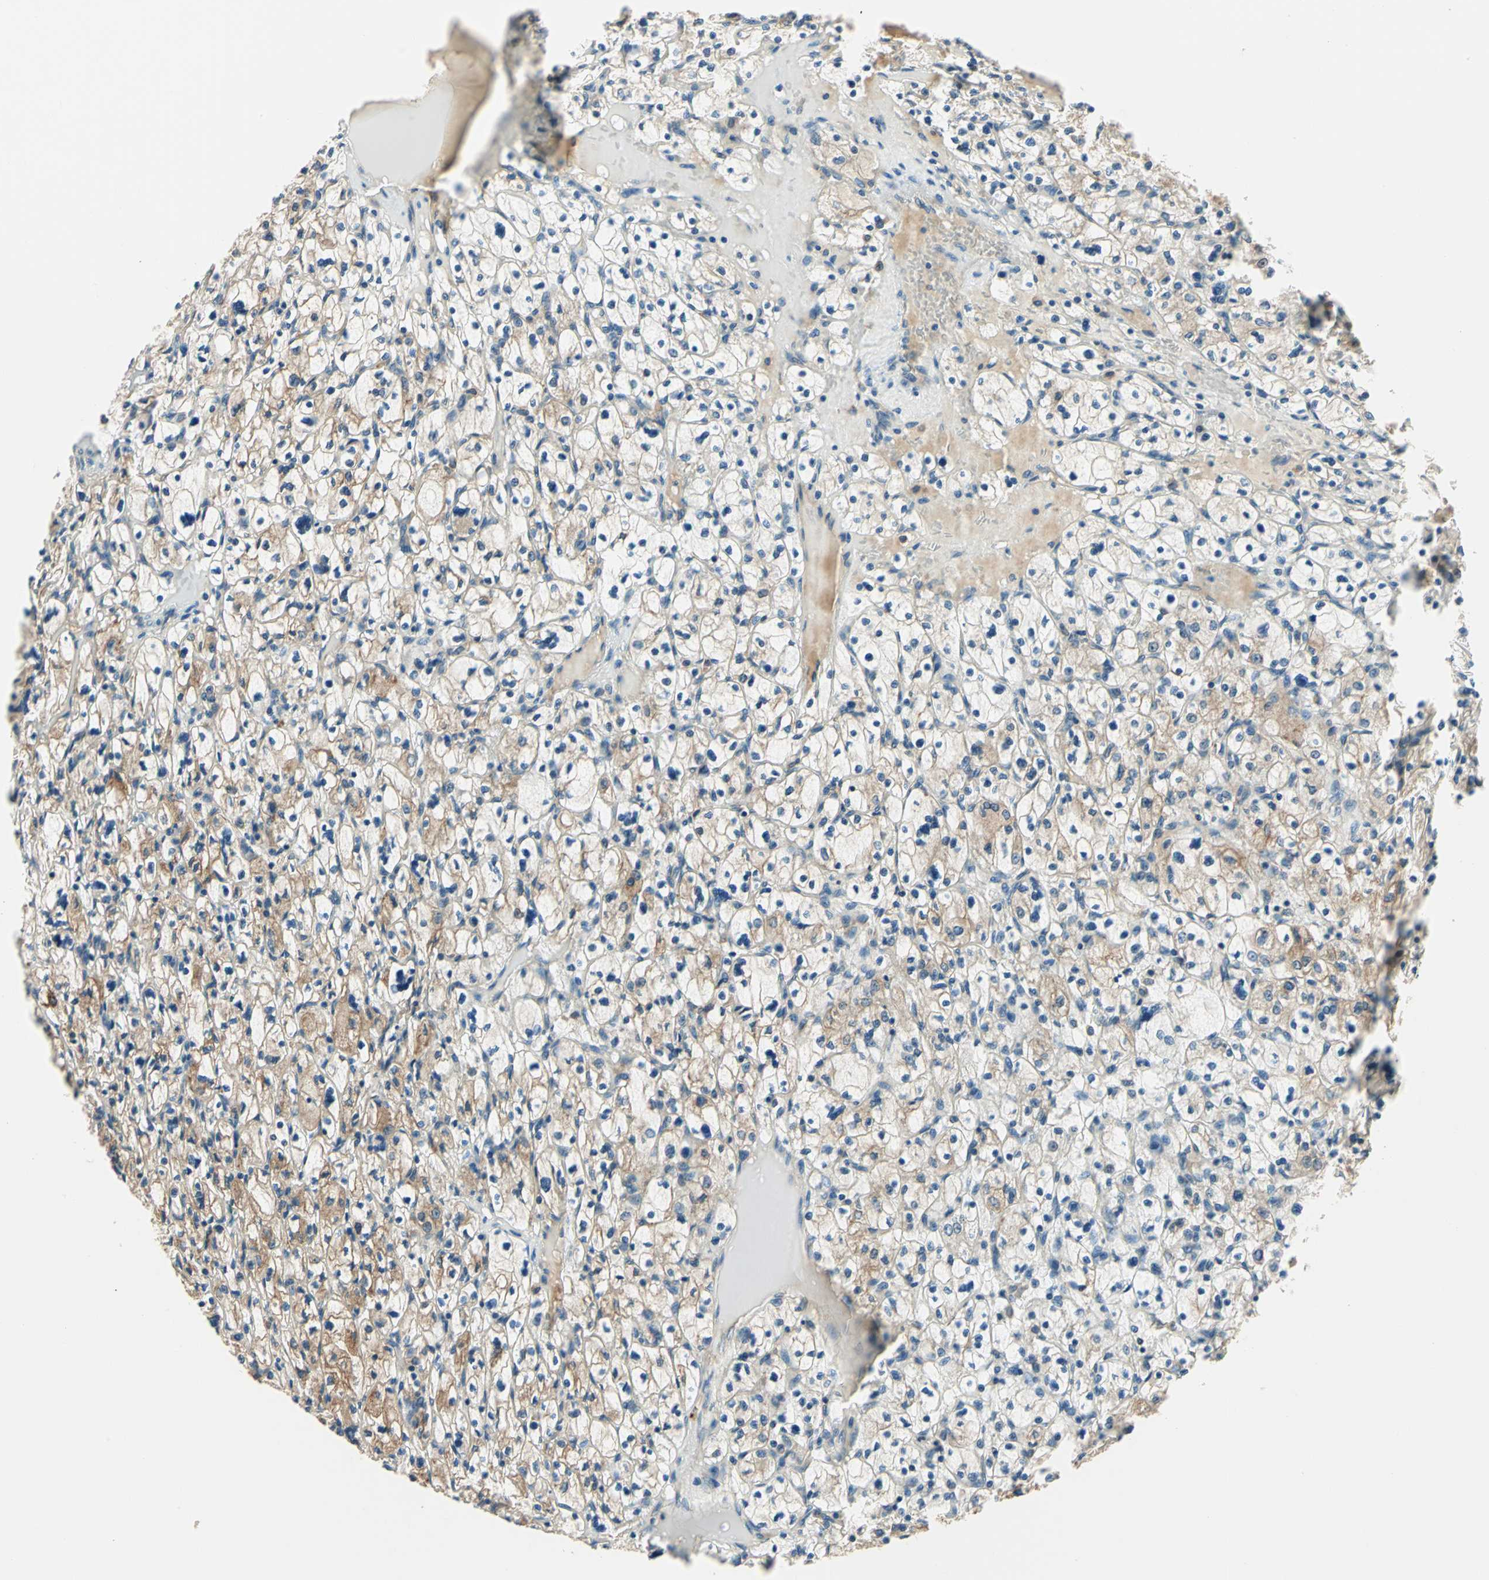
{"staining": {"intensity": "moderate", "quantity": "25%-75%", "location": "cytoplasmic/membranous"}, "tissue": "renal cancer", "cell_type": "Tumor cells", "image_type": "cancer", "snomed": [{"axis": "morphology", "description": "Adenocarcinoma, NOS"}, {"axis": "topography", "description": "Kidney"}], "caption": "Immunohistochemistry photomicrograph of human renal cancer stained for a protein (brown), which reveals medium levels of moderate cytoplasmic/membranous staining in about 25%-75% of tumor cells.", "gene": "PDIA4", "patient": {"sex": "female", "age": 83}}